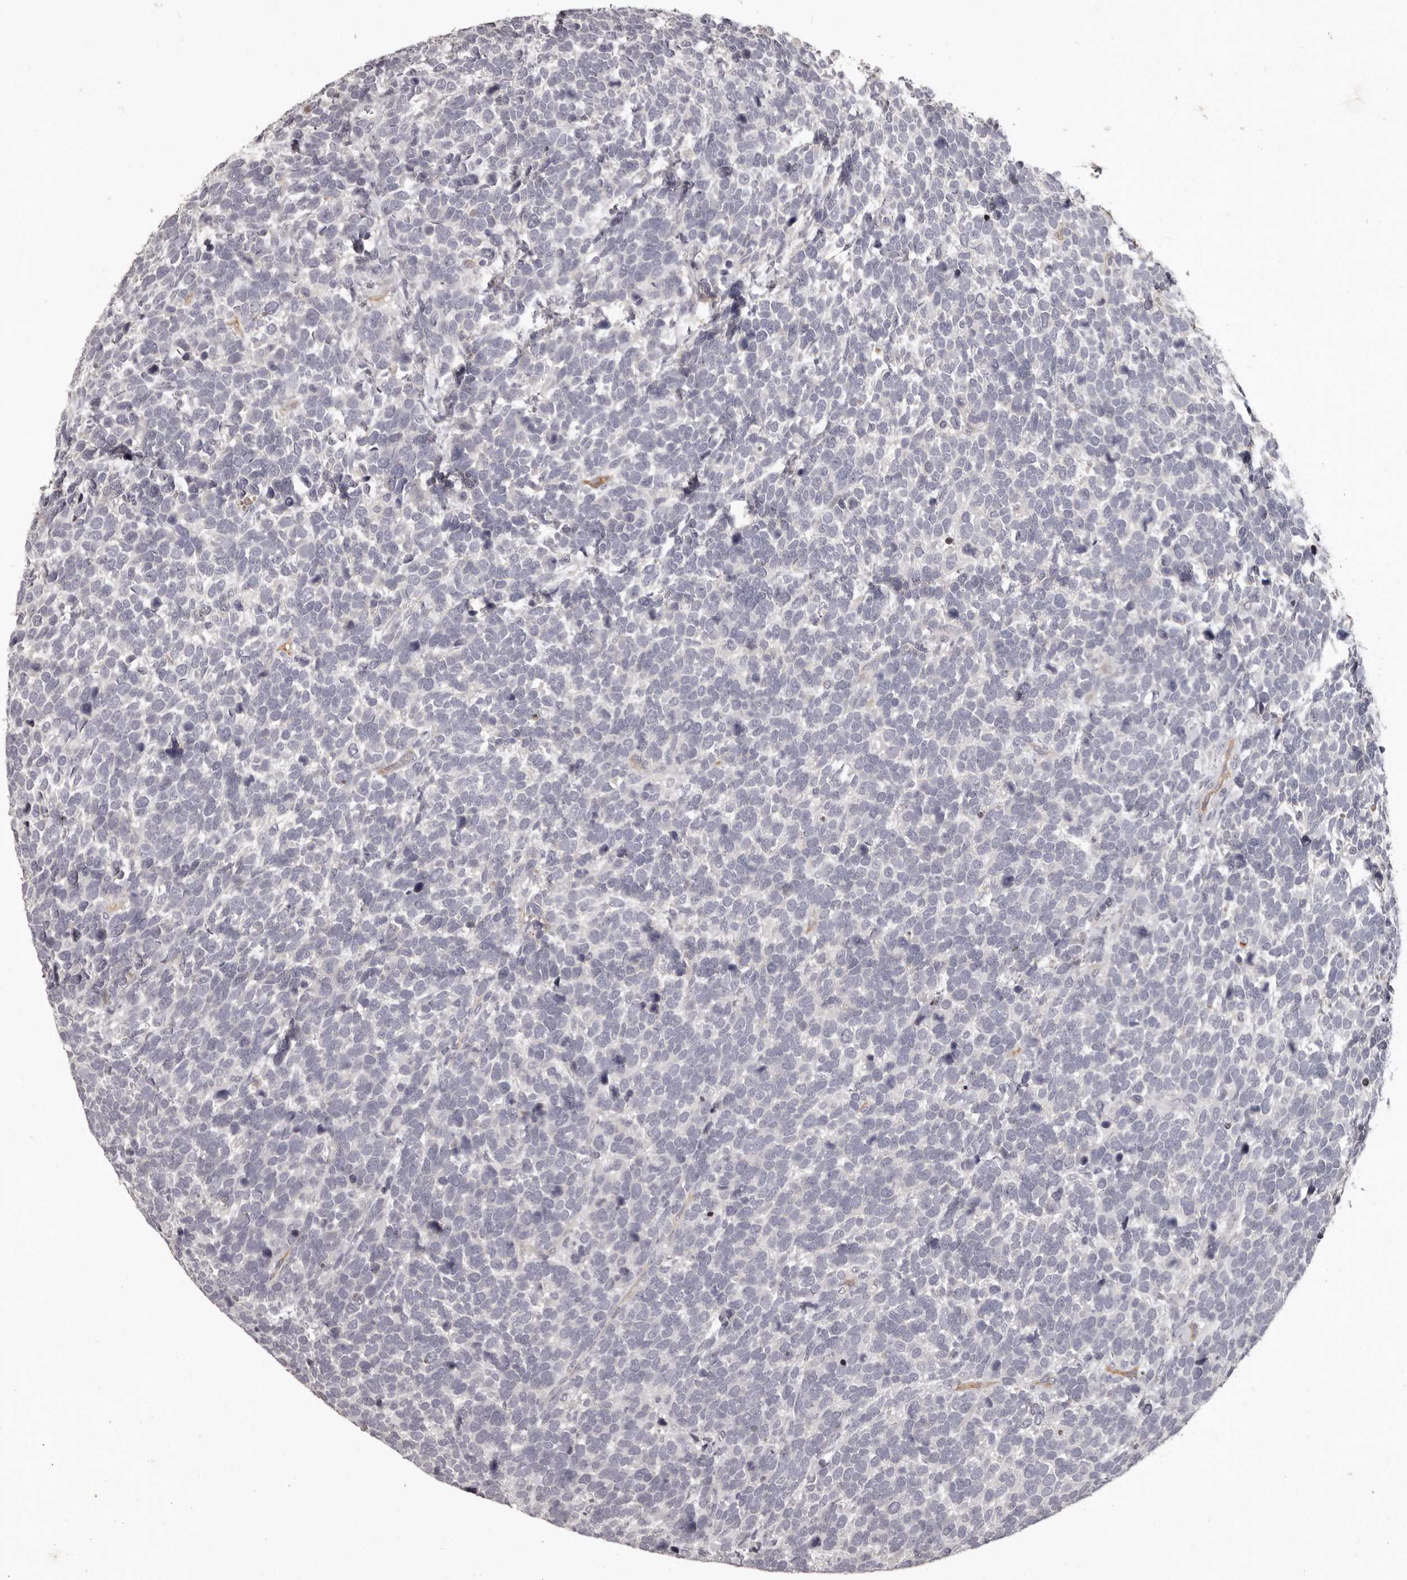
{"staining": {"intensity": "negative", "quantity": "none", "location": "none"}, "tissue": "urothelial cancer", "cell_type": "Tumor cells", "image_type": "cancer", "snomed": [{"axis": "morphology", "description": "Urothelial carcinoma, High grade"}, {"axis": "topography", "description": "Urinary bladder"}], "caption": "An IHC image of urothelial cancer is shown. There is no staining in tumor cells of urothelial cancer.", "gene": "GPR78", "patient": {"sex": "female", "age": 82}}